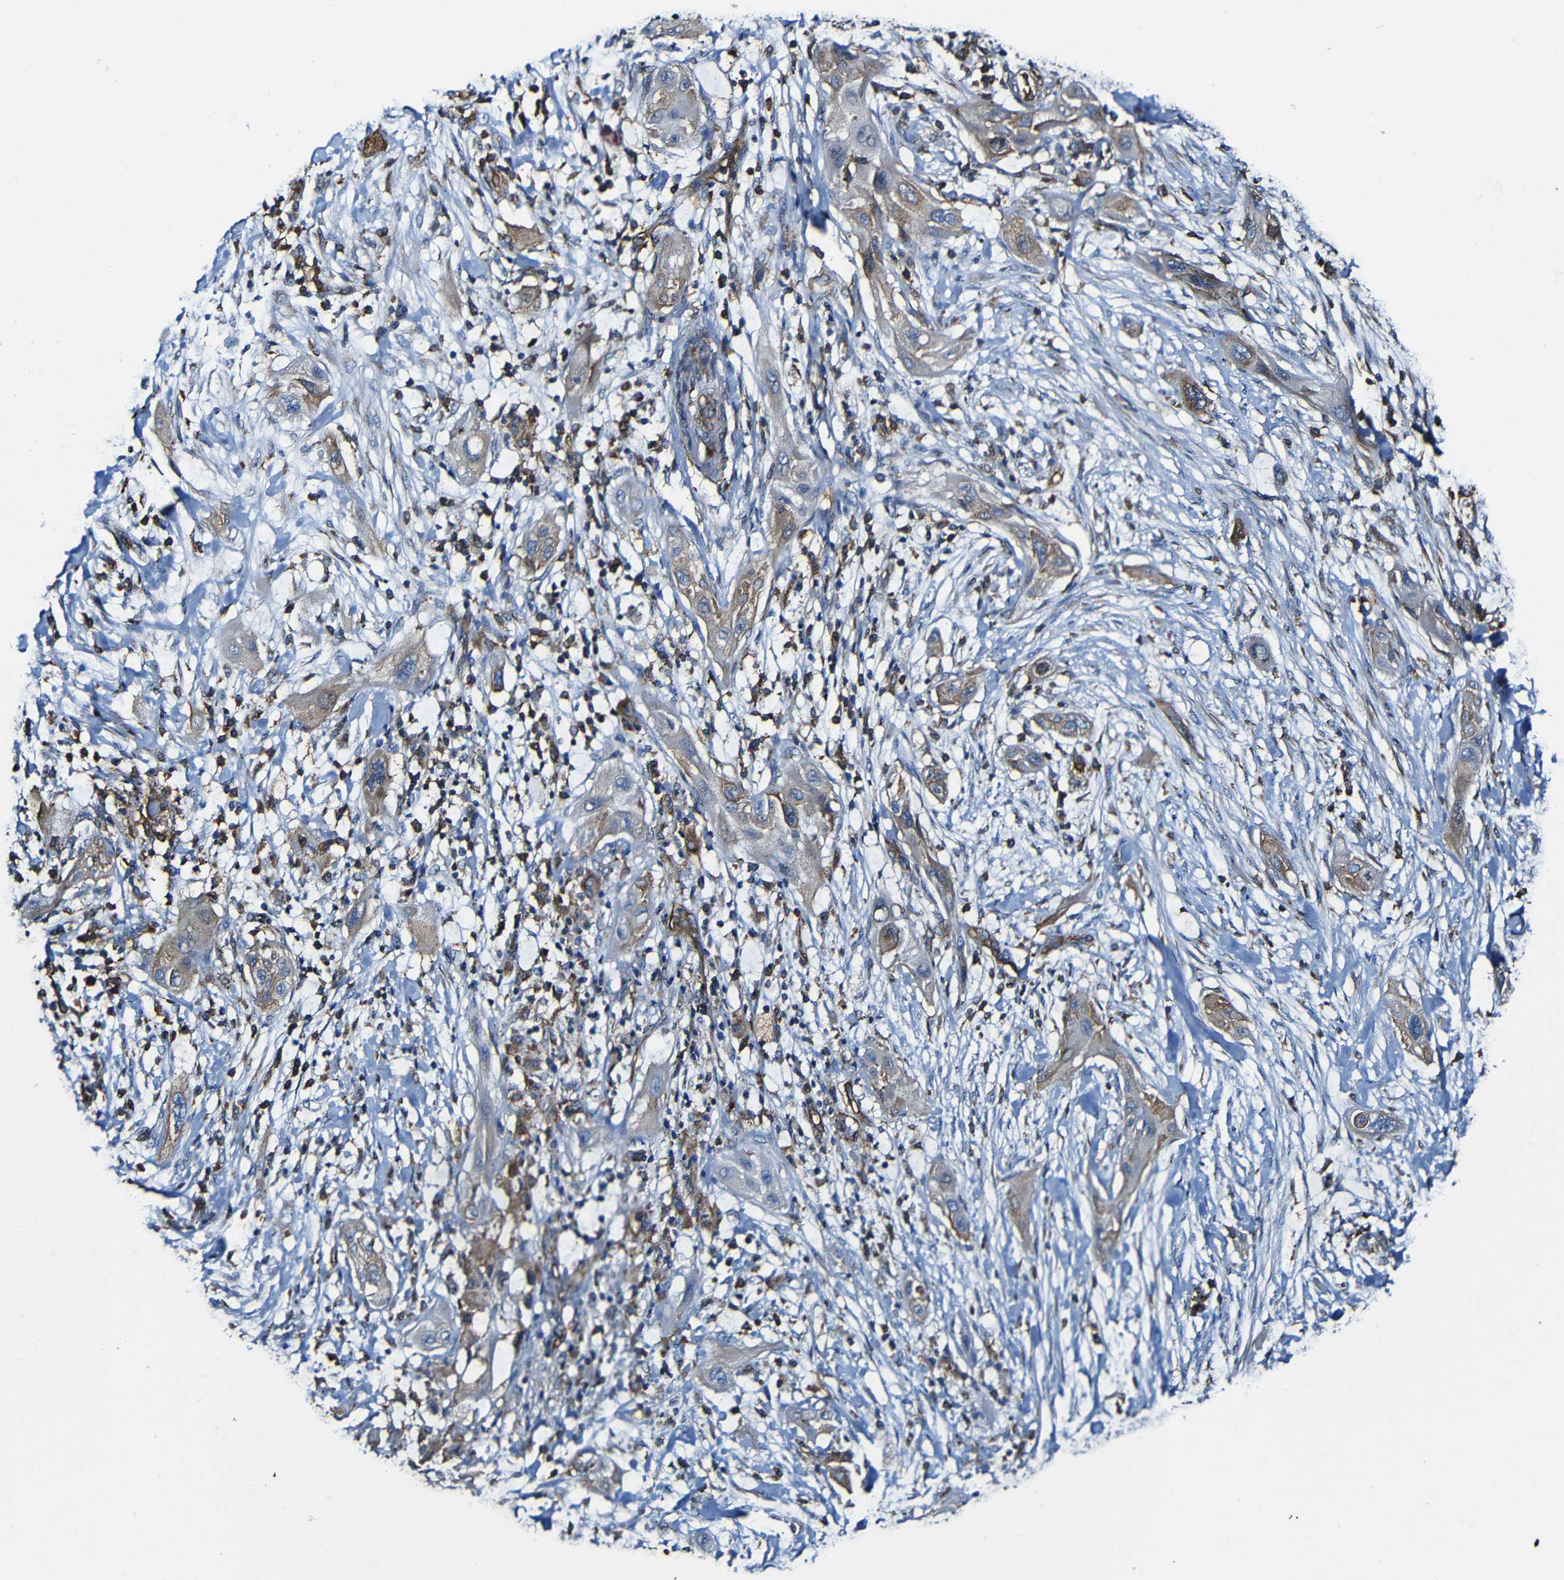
{"staining": {"intensity": "weak", "quantity": "25%-75%", "location": "cytoplasmic/membranous"}, "tissue": "lung cancer", "cell_type": "Tumor cells", "image_type": "cancer", "snomed": [{"axis": "morphology", "description": "Squamous cell carcinoma, NOS"}, {"axis": "topography", "description": "Lung"}], "caption": "An image of human lung cancer (squamous cell carcinoma) stained for a protein reveals weak cytoplasmic/membranous brown staining in tumor cells.", "gene": "MSN", "patient": {"sex": "female", "age": 47}}